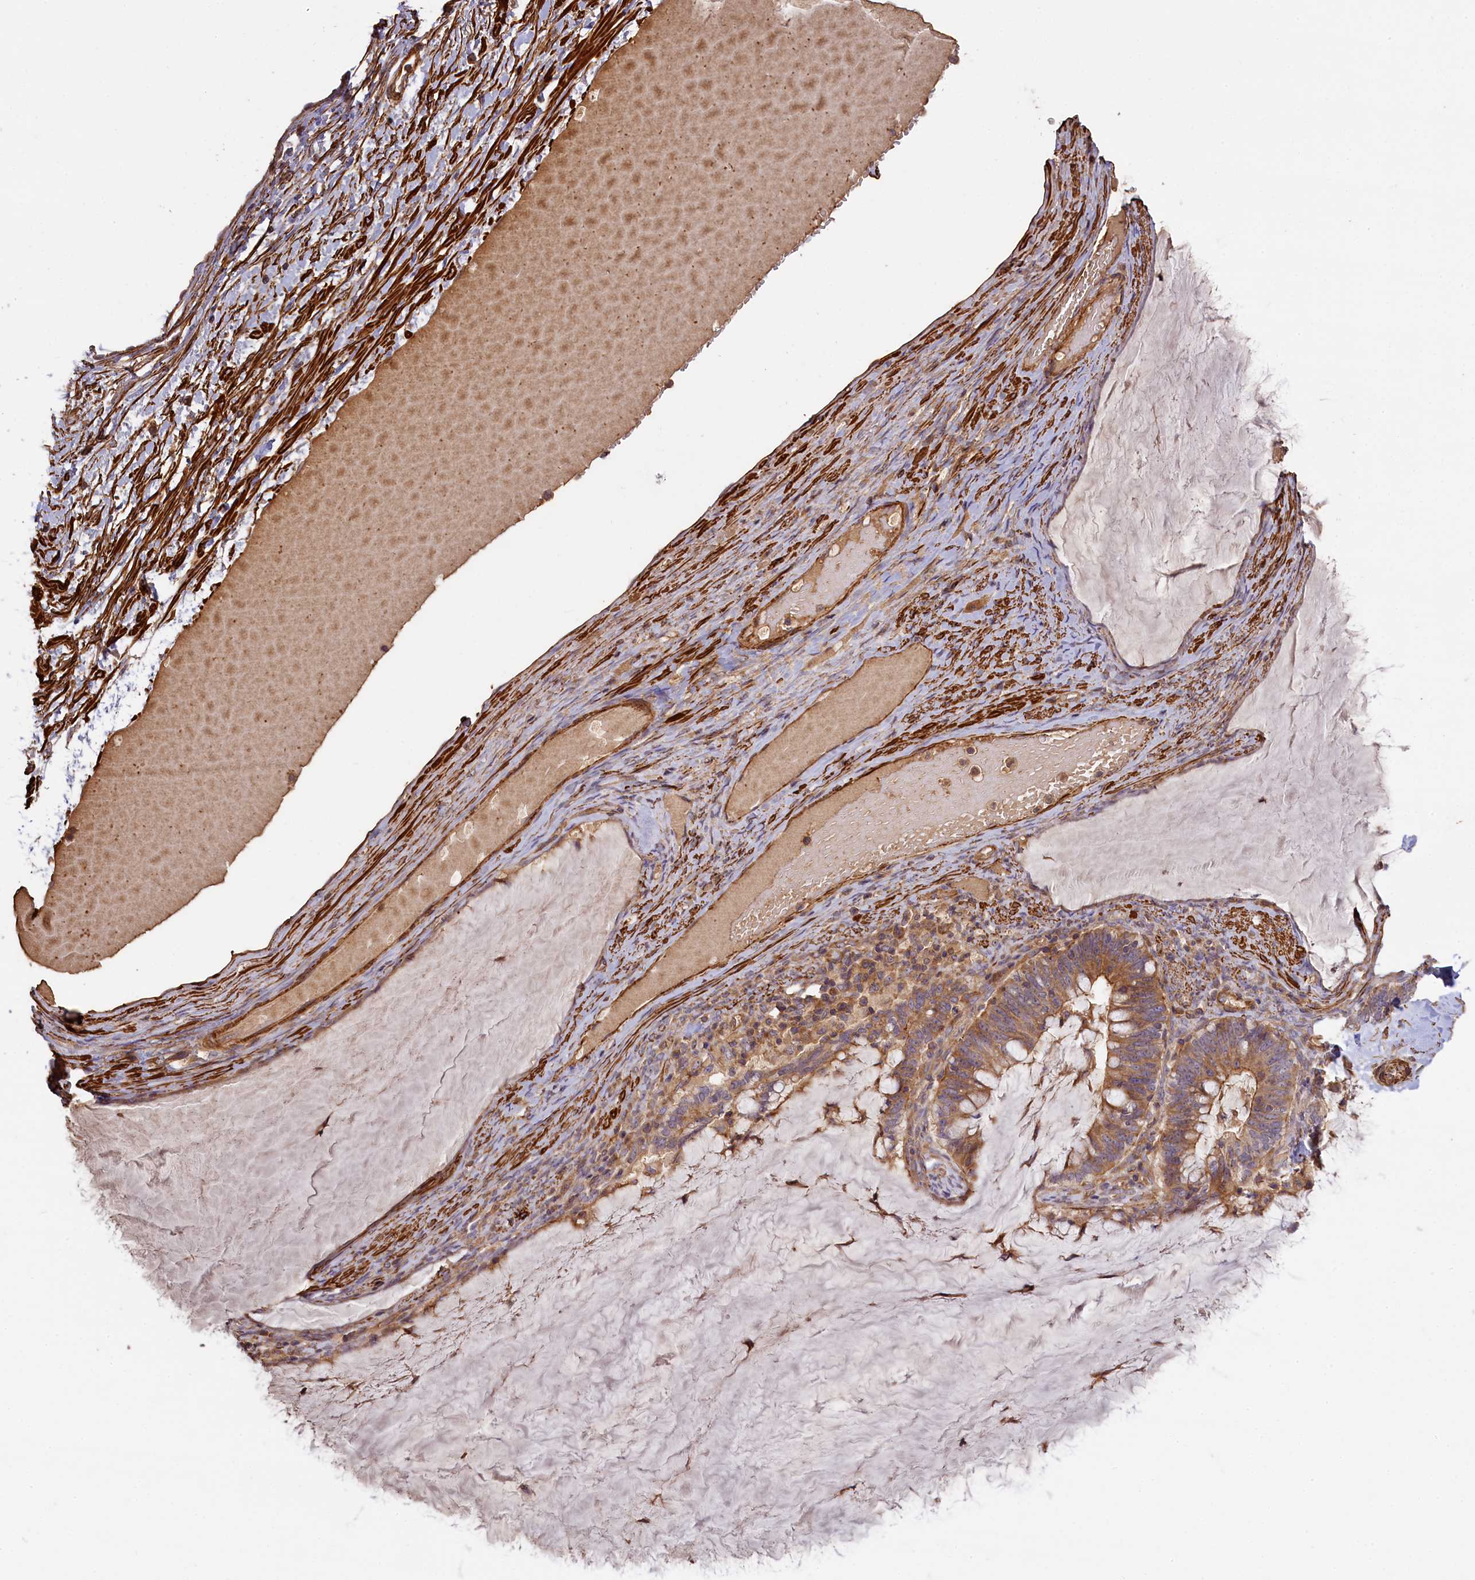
{"staining": {"intensity": "moderate", "quantity": ">75%", "location": "cytoplasmic/membranous"}, "tissue": "ovarian cancer", "cell_type": "Tumor cells", "image_type": "cancer", "snomed": [{"axis": "morphology", "description": "Cystadenocarcinoma, mucinous, NOS"}, {"axis": "topography", "description": "Ovary"}], "caption": "An immunohistochemistry image of neoplastic tissue is shown. Protein staining in brown highlights moderate cytoplasmic/membranous positivity in ovarian cancer (mucinous cystadenocarcinoma) within tumor cells.", "gene": "FUZ", "patient": {"sex": "female", "age": 61}}